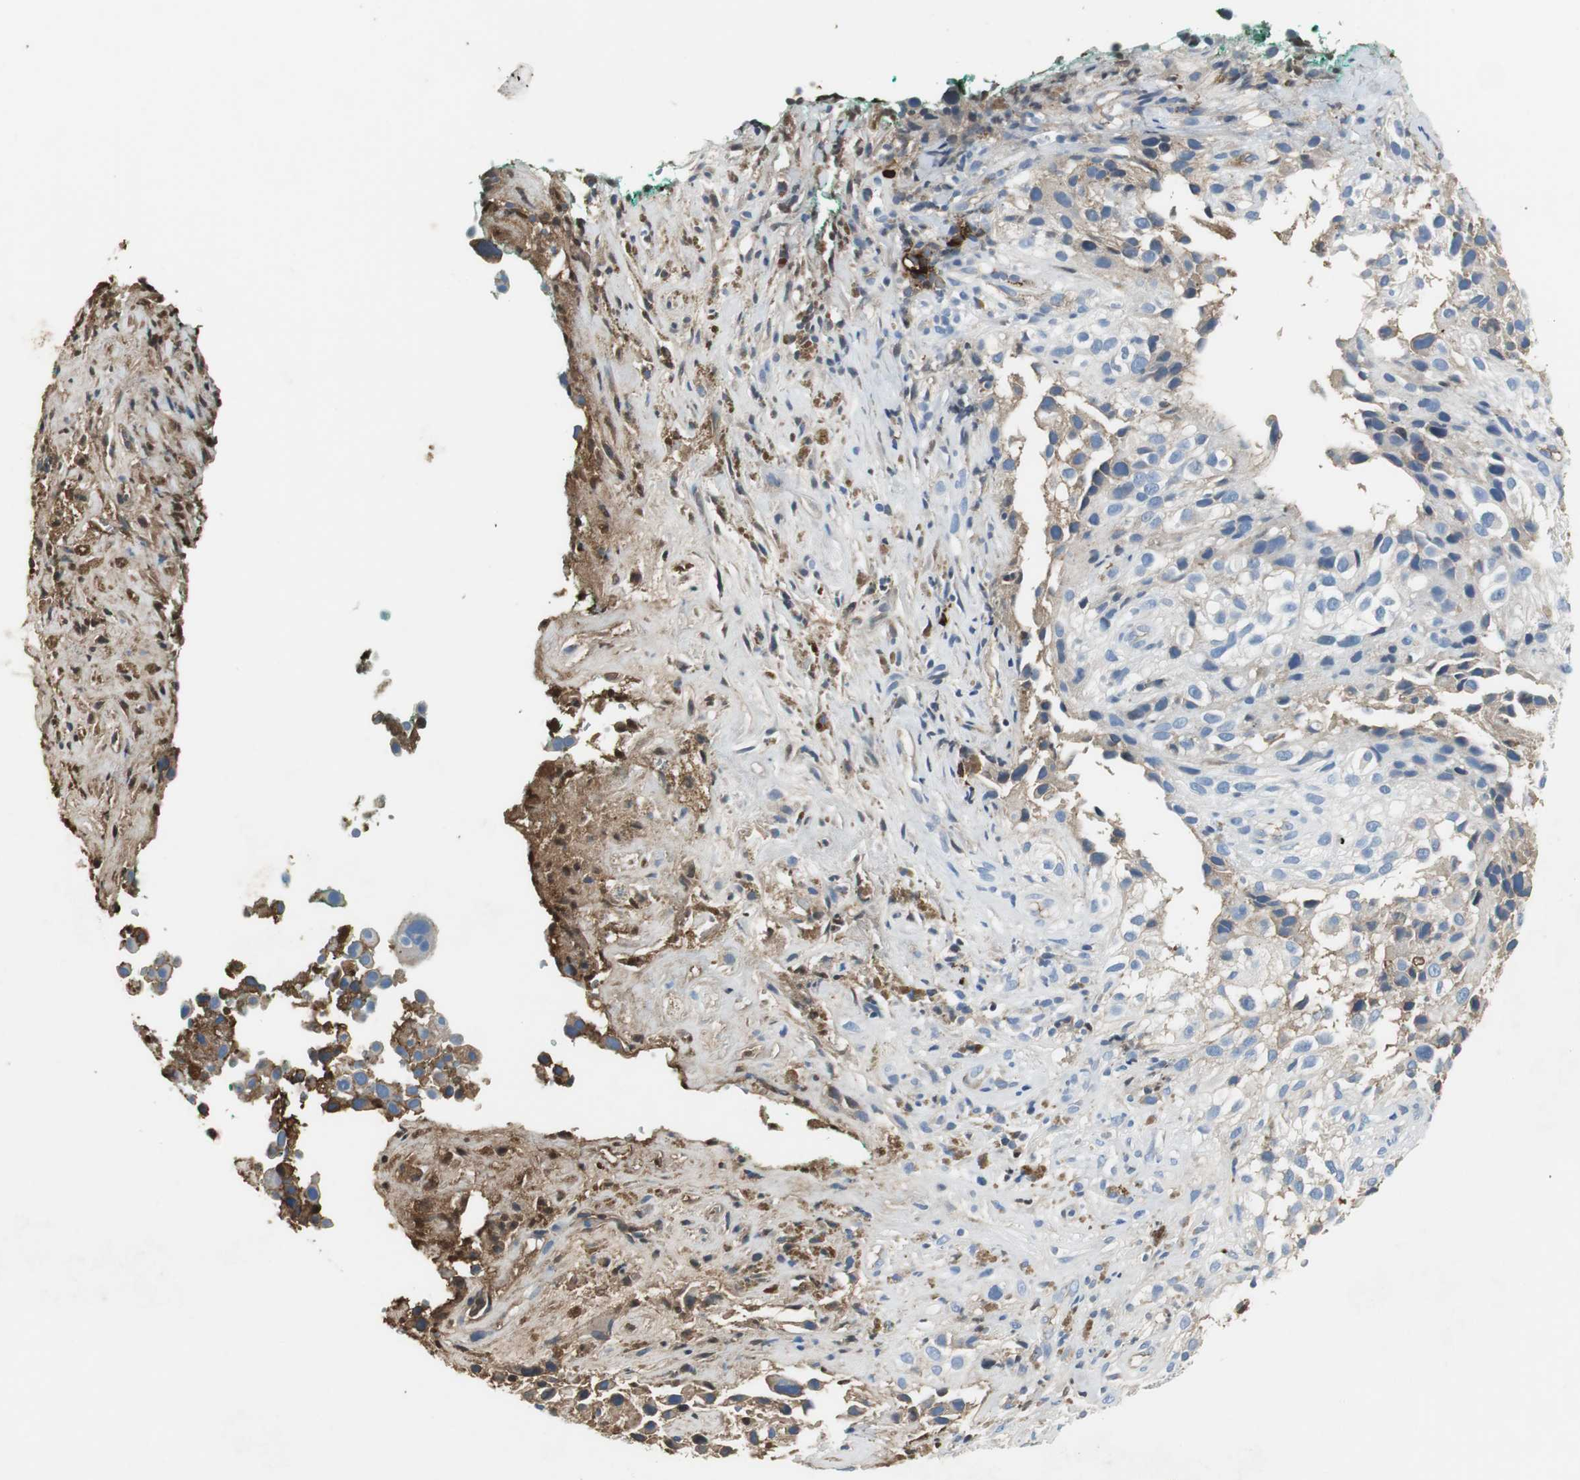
{"staining": {"intensity": "weak", "quantity": "<25%", "location": "cytoplasmic/membranous"}, "tissue": "melanoma", "cell_type": "Tumor cells", "image_type": "cancer", "snomed": [{"axis": "morphology", "description": "Necrosis, NOS"}, {"axis": "morphology", "description": "Malignant melanoma, NOS"}, {"axis": "topography", "description": "Skin"}], "caption": "A high-resolution micrograph shows IHC staining of malignant melanoma, which displays no significant expression in tumor cells.", "gene": "IGHA1", "patient": {"sex": "female", "age": 87}}